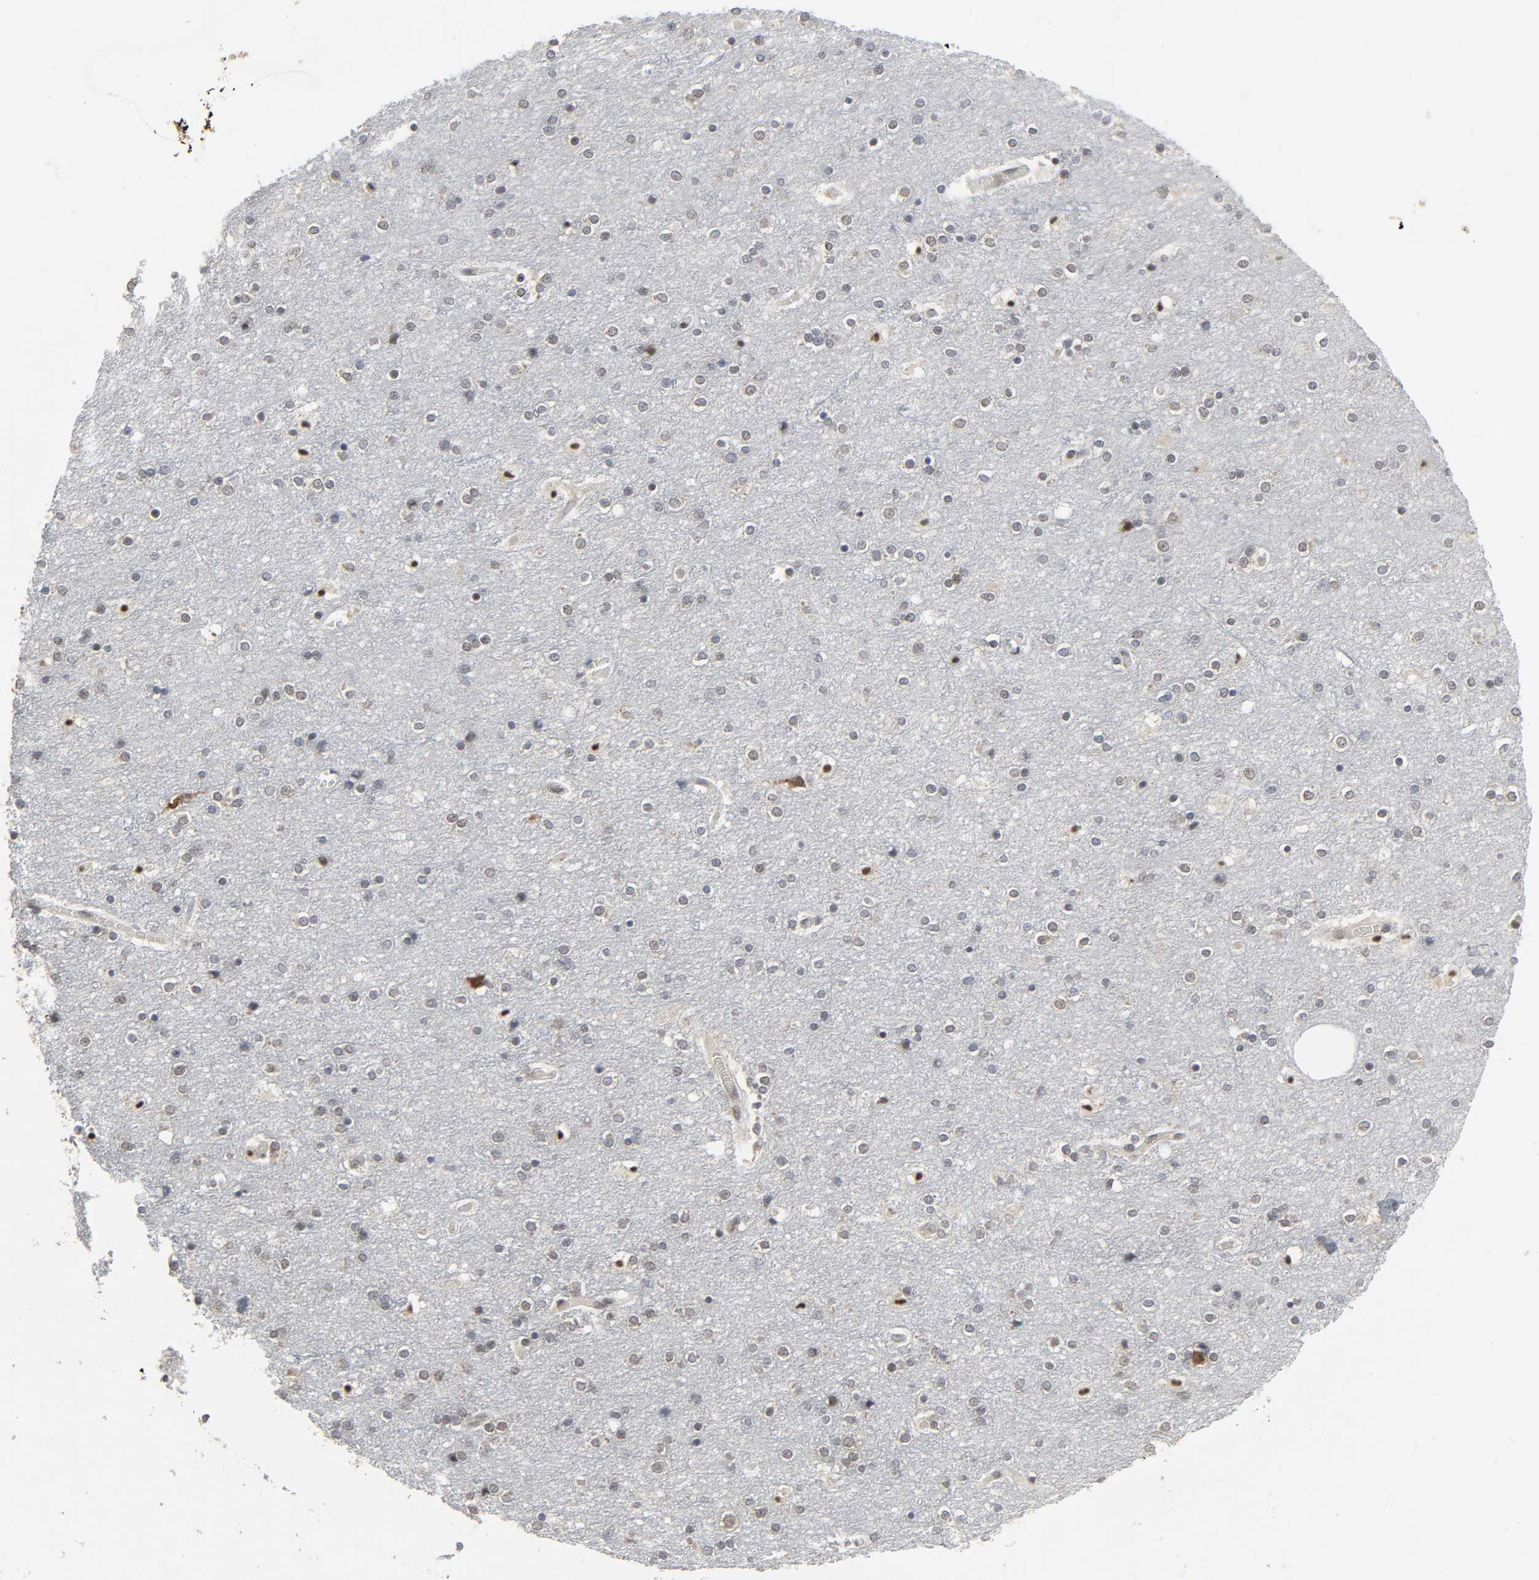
{"staining": {"intensity": "negative", "quantity": "none", "location": "none"}, "tissue": "cerebral cortex", "cell_type": "Endothelial cells", "image_type": "normal", "snomed": [{"axis": "morphology", "description": "Normal tissue, NOS"}, {"axis": "topography", "description": "Cerebral cortex"}], "caption": "Immunohistochemical staining of normal cerebral cortex demonstrates no significant expression in endothelial cells.", "gene": "MUC1", "patient": {"sex": "female", "age": 54}}